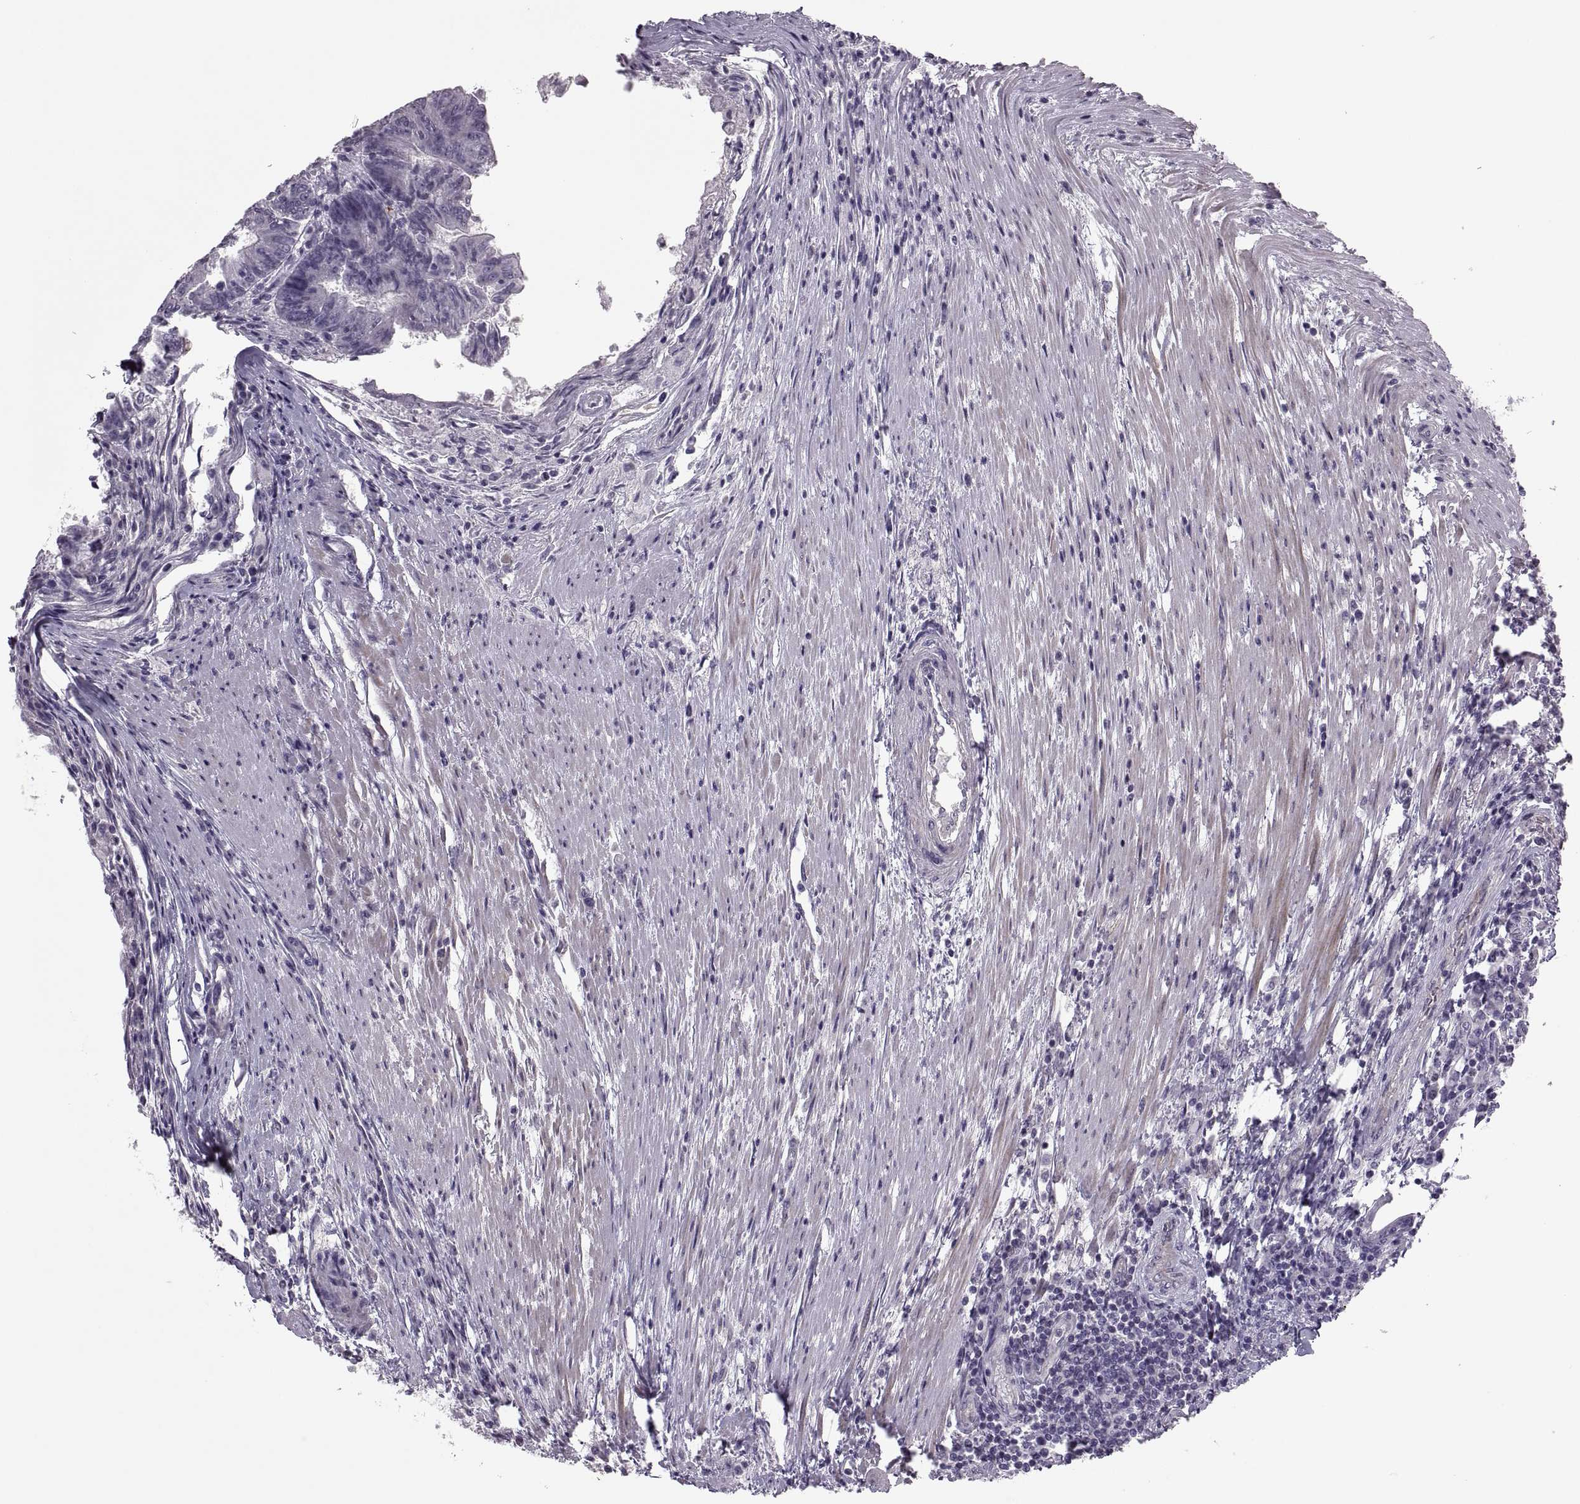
{"staining": {"intensity": "negative", "quantity": "none", "location": "none"}, "tissue": "colorectal cancer", "cell_type": "Tumor cells", "image_type": "cancer", "snomed": [{"axis": "morphology", "description": "Adenocarcinoma, NOS"}, {"axis": "topography", "description": "Colon"}], "caption": "Tumor cells are negative for brown protein staining in colorectal cancer.", "gene": "ODF3", "patient": {"sex": "female", "age": 70}}